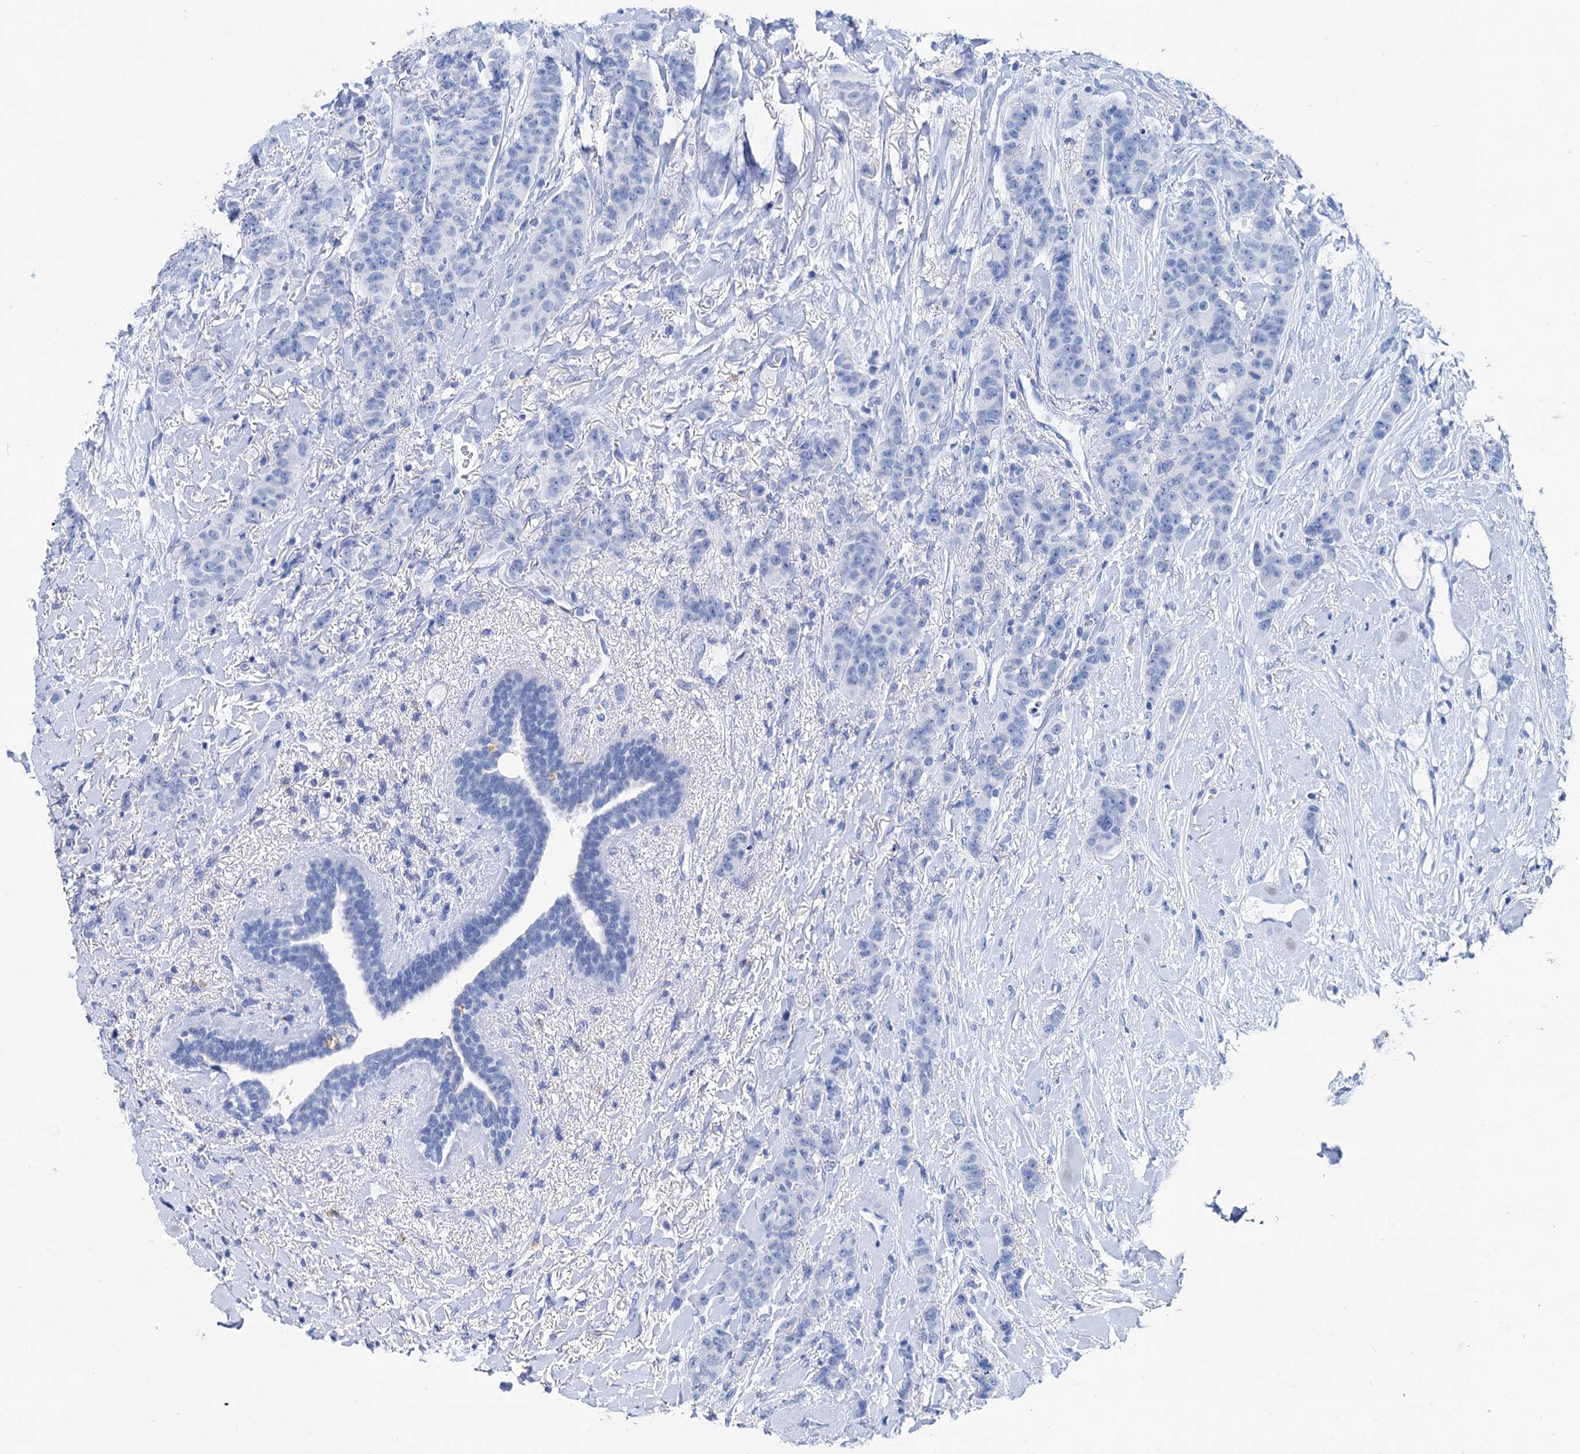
{"staining": {"intensity": "negative", "quantity": "none", "location": "none"}, "tissue": "breast cancer", "cell_type": "Tumor cells", "image_type": "cancer", "snomed": [{"axis": "morphology", "description": "Duct carcinoma"}, {"axis": "topography", "description": "Breast"}], "caption": "The histopathology image displays no staining of tumor cells in breast cancer.", "gene": "BRINP1", "patient": {"sex": "female", "age": 40}}